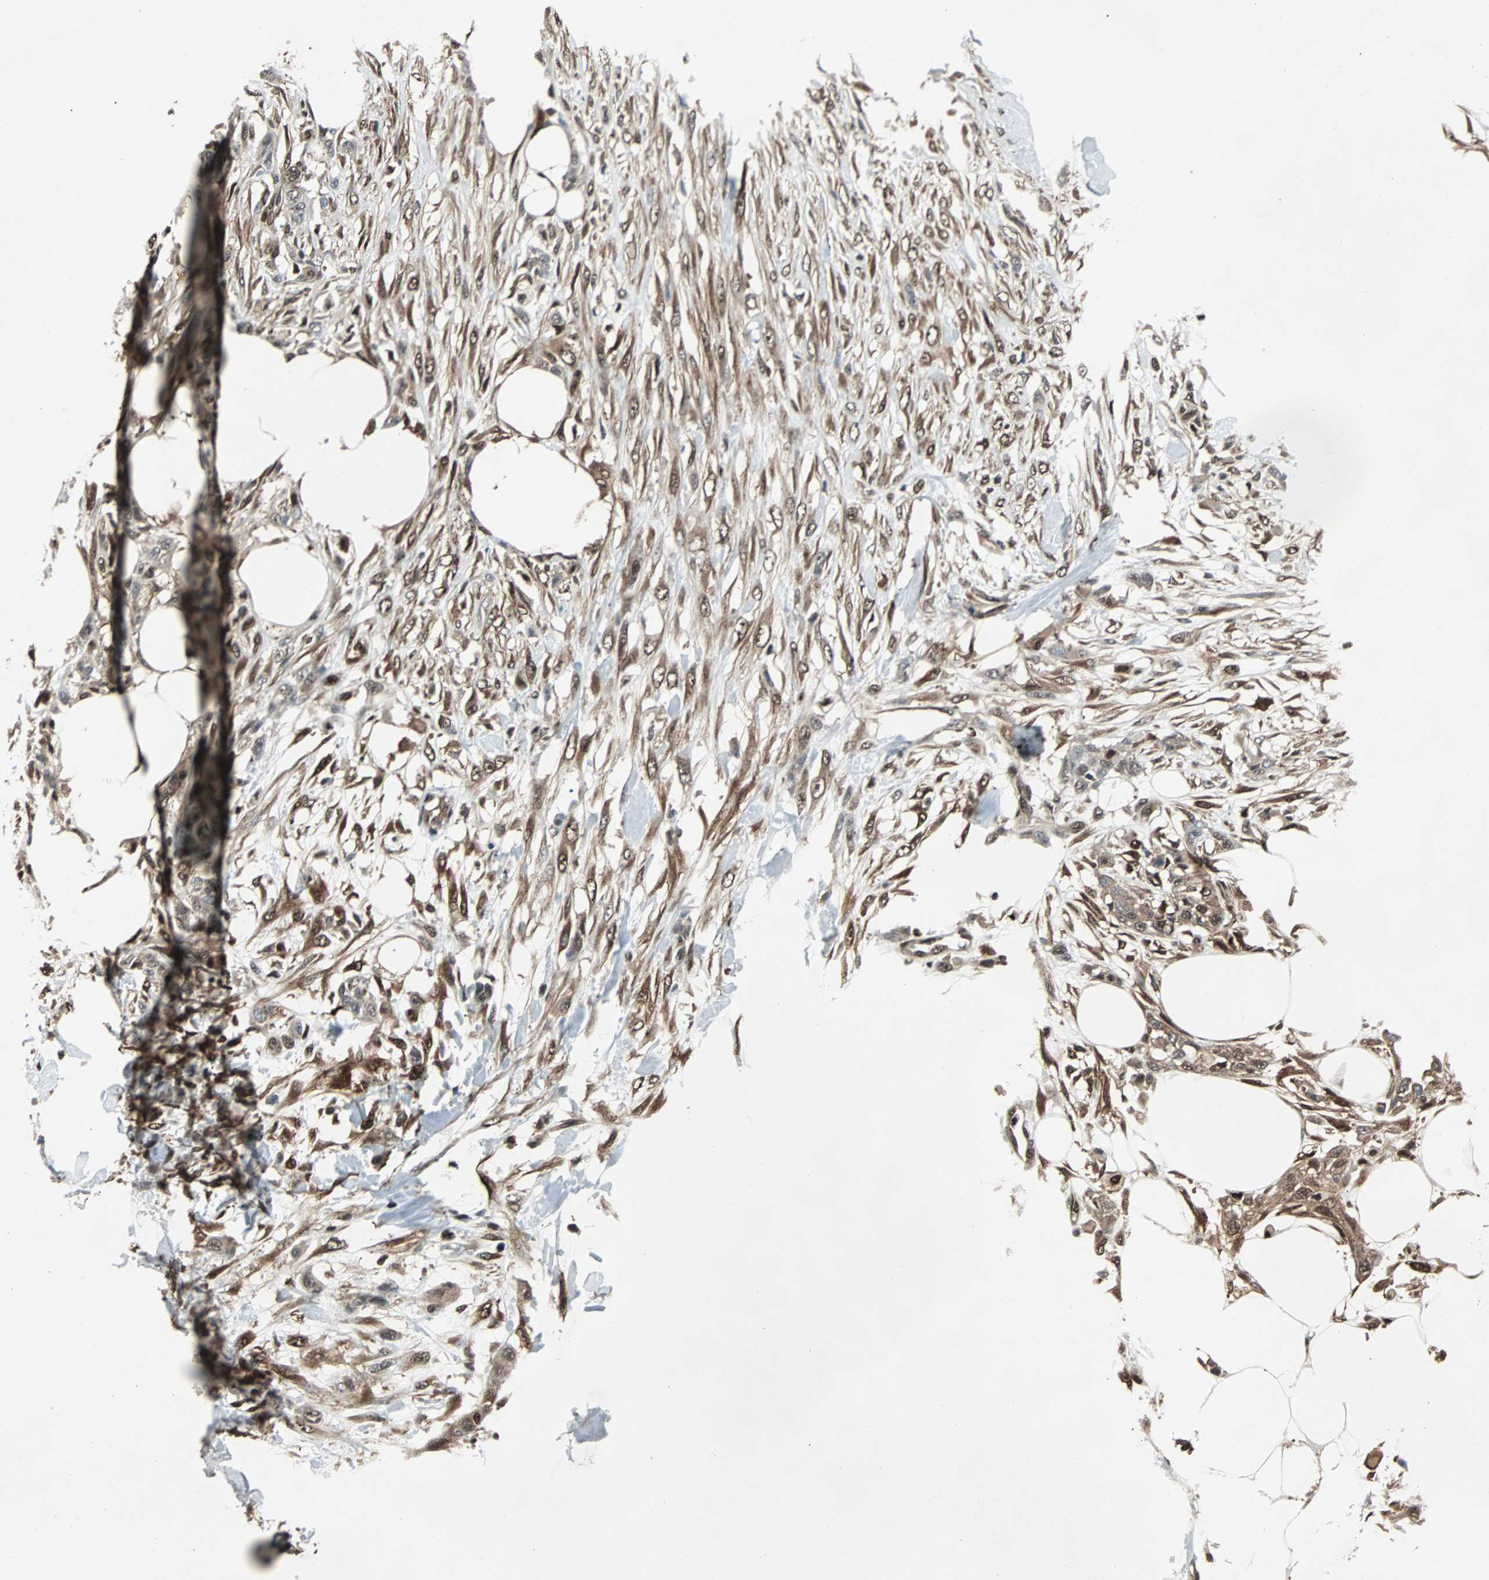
{"staining": {"intensity": "weak", "quantity": ">75%", "location": "cytoplasmic/membranous,nuclear"}, "tissue": "skin cancer", "cell_type": "Tumor cells", "image_type": "cancer", "snomed": [{"axis": "morphology", "description": "Squamous cell carcinoma, NOS"}, {"axis": "topography", "description": "Skin"}], "caption": "This is an image of immunohistochemistry (IHC) staining of squamous cell carcinoma (skin), which shows weak staining in the cytoplasmic/membranous and nuclear of tumor cells.", "gene": "ACLY", "patient": {"sex": "female", "age": 59}}